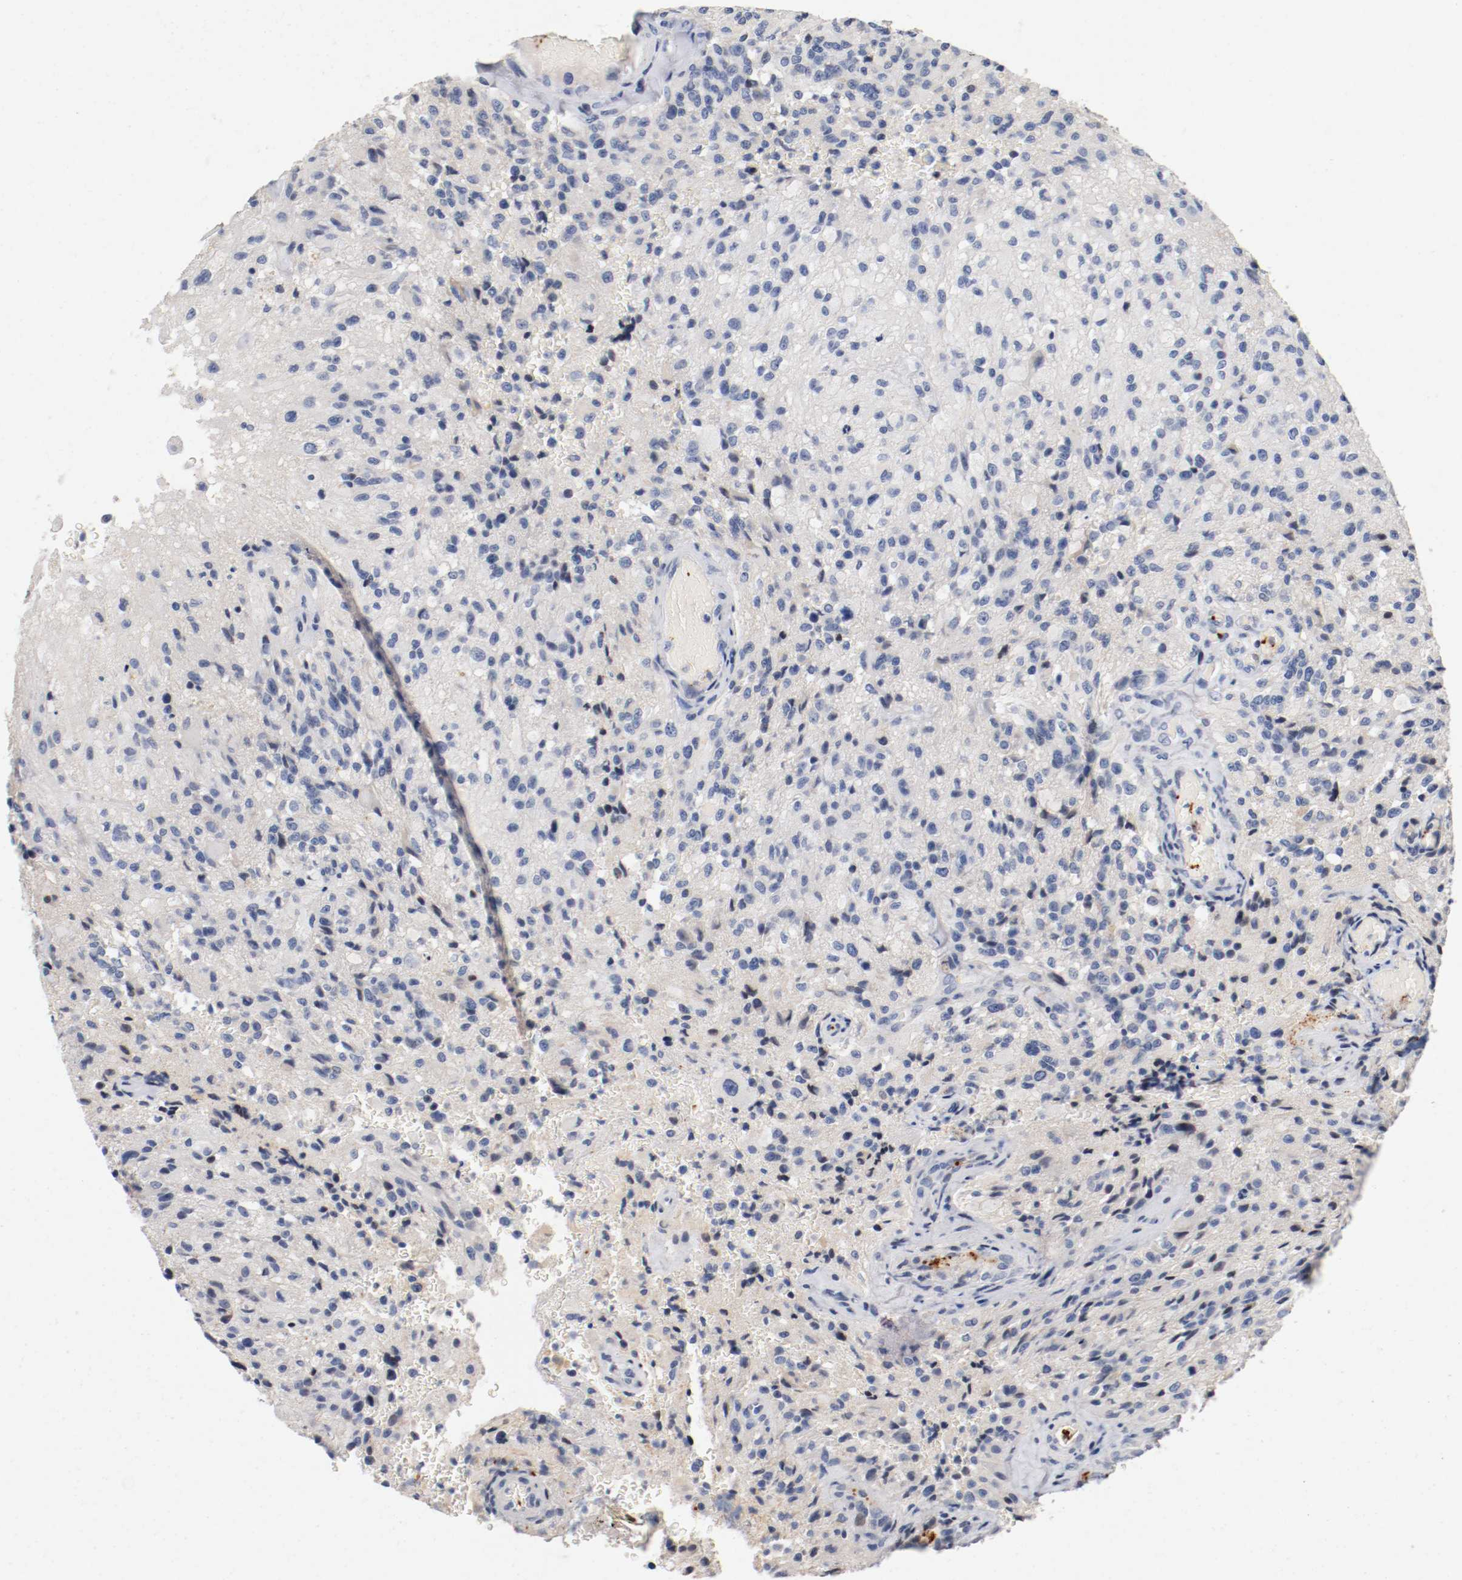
{"staining": {"intensity": "negative", "quantity": "none", "location": "none"}, "tissue": "glioma", "cell_type": "Tumor cells", "image_type": "cancer", "snomed": [{"axis": "morphology", "description": "Normal tissue, NOS"}, {"axis": "morphology", "description": "Glioma, malignant, High grade"}, {"axis": "topography", "description": "Cerebral cortex"}], "caption": "Glioma stained for a protein using immunohistochemistry (IHC) exhibits no positivity tumor cells.", "gene": "PIM1", "patient": {"sex": "male", "age": 56}}